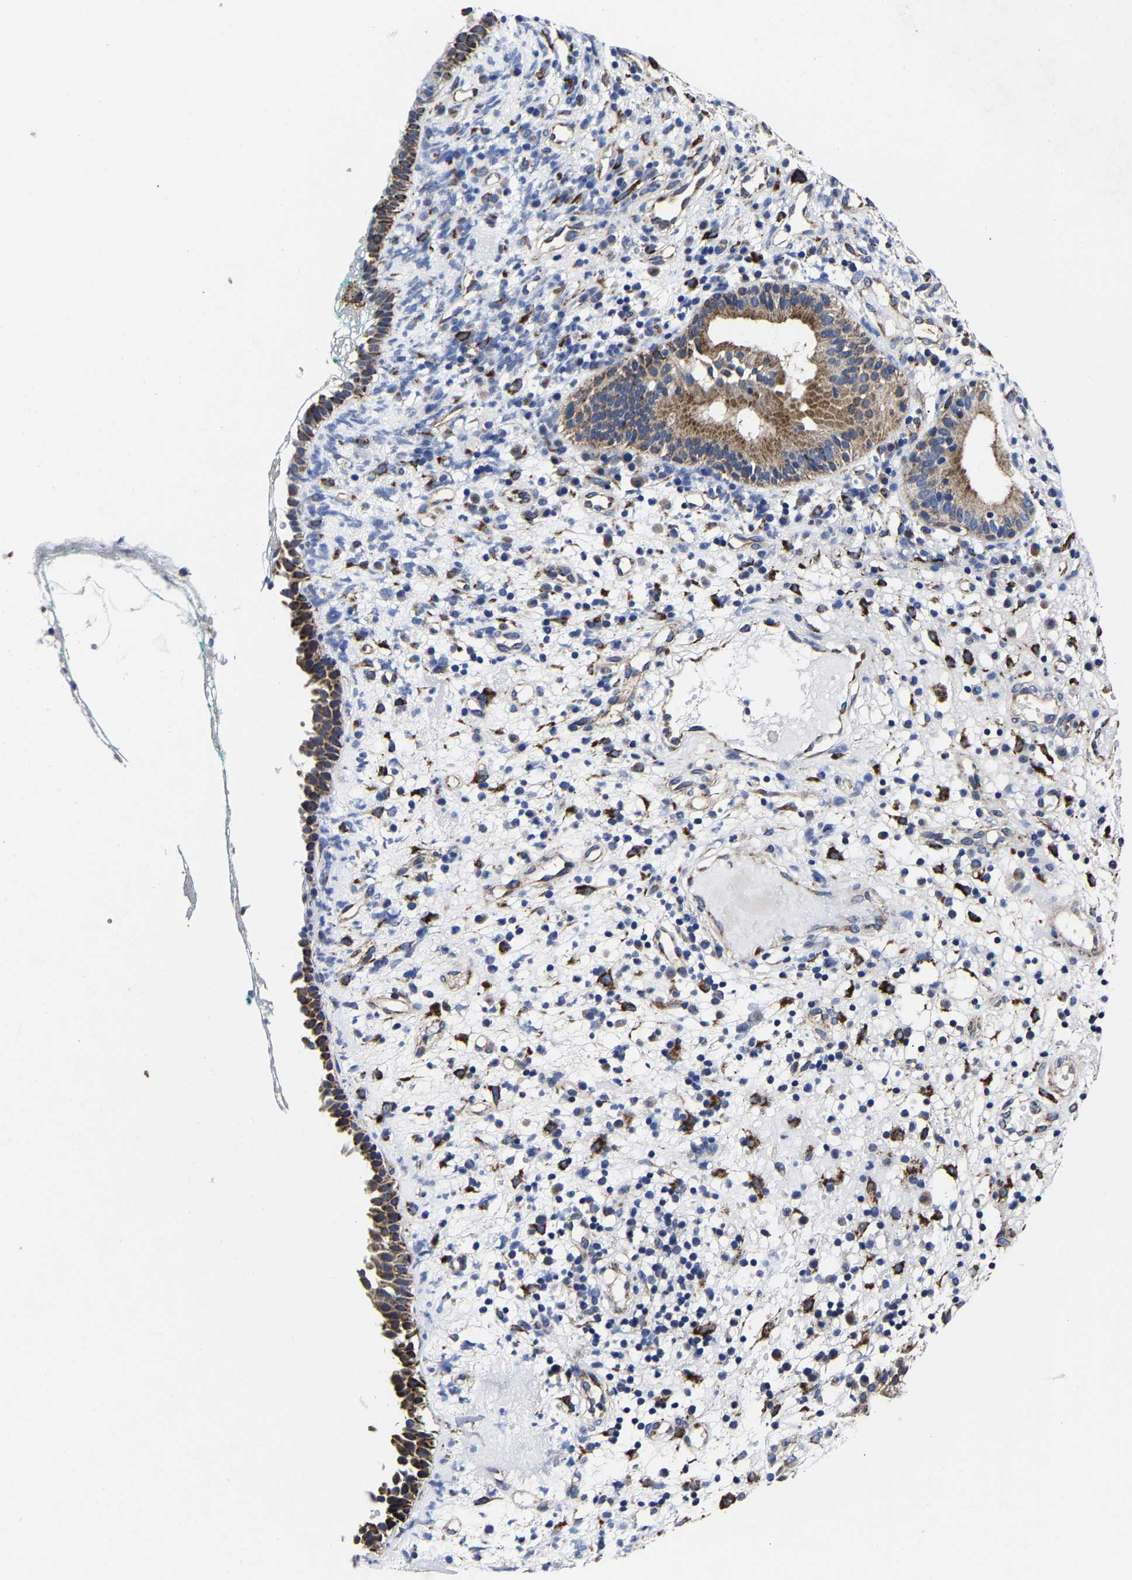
{"staining": {"intensity": "moderate", "quantity": ">75%", "location": "cytoplasmic/membranous"}, "tissue": "nasopharynx", "cell_type": "Respiratory epithelial cells", "image_type": "normal", "snomed": [{"axis": "morphology", "description": "Normal tissue, NOS"}, {"axis": "morphology", "description": "Basal cell carcinoma"}, {"axis": "topography", "description": "Cartilage tissue"}, {"axis": "topography", "description": "Nasopharynx"}, {"axis": "topography", "description": "Oral tissue"}], "caption": "Brown immunohistochemical staining in unremarkable human nasopharynx shows moderate cytoplasmic/membranous staining in about >75% of respiratory epithelial cells. Ihc stains the protein of interest in brown and the nuclei are stained blue.", "gene": "AASS", "patient": {"sex": "female", "age": 77}}